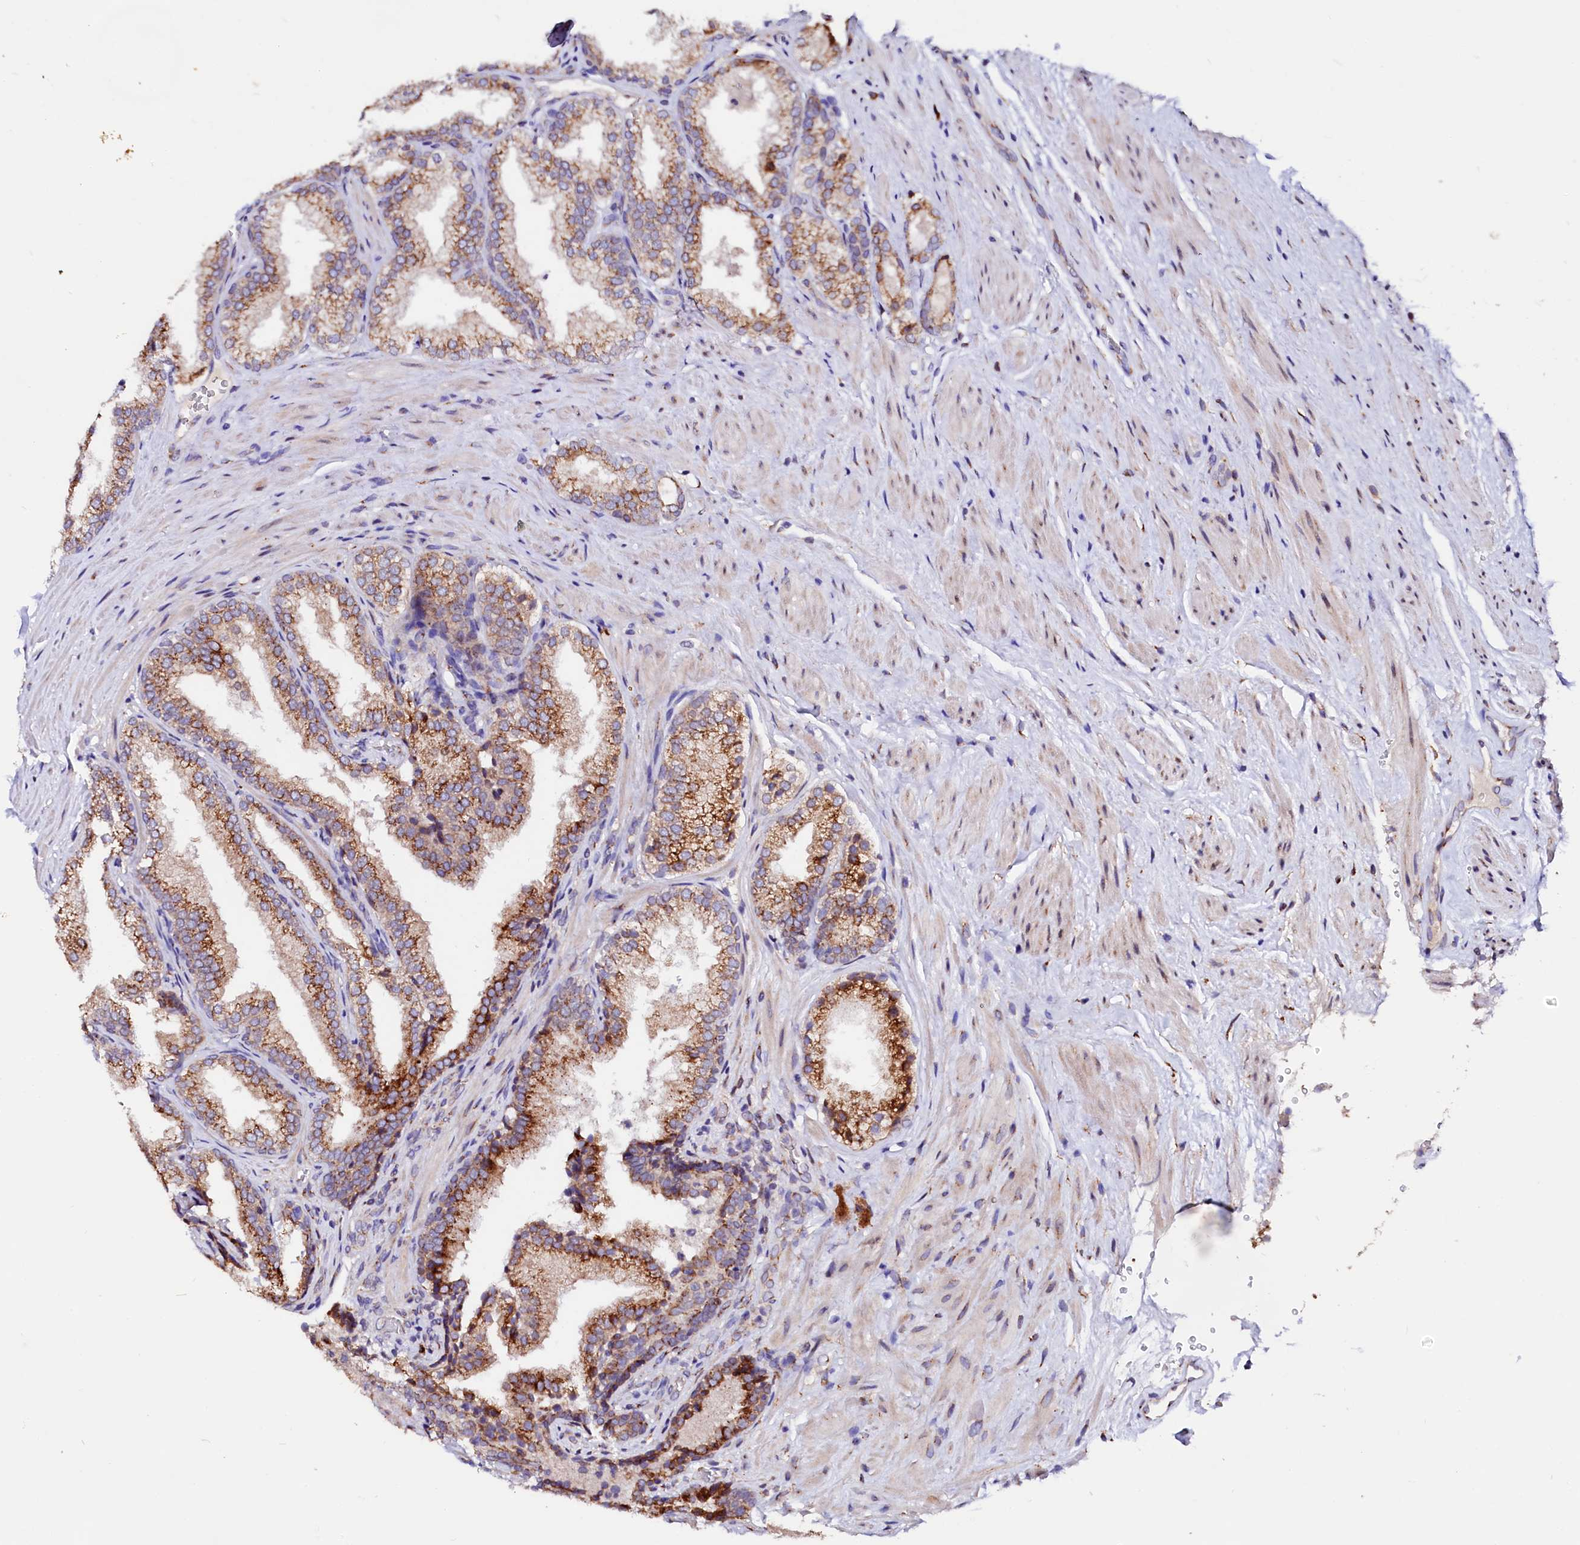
{"staining": {"intensity": "moderate", "quantity": "25%-75%", "location": "cytoplasmic/membranous"}, "tissue": "prostate", "cell_type": "Glandular cells", "image_type": "normal", "snomed": [{"axis": "morphology", "description": "Normal tissue, NOS"}, {"axis": "topography", "description": "Prostate"}], "caption": "IHC of normal prostate exhibits medium levels of moderate cytoplasmic/membranous staining in about 25%-75% of glandular cells.", "gene": "LMAN1", "patient": {"sex": "male", "age": 76}}